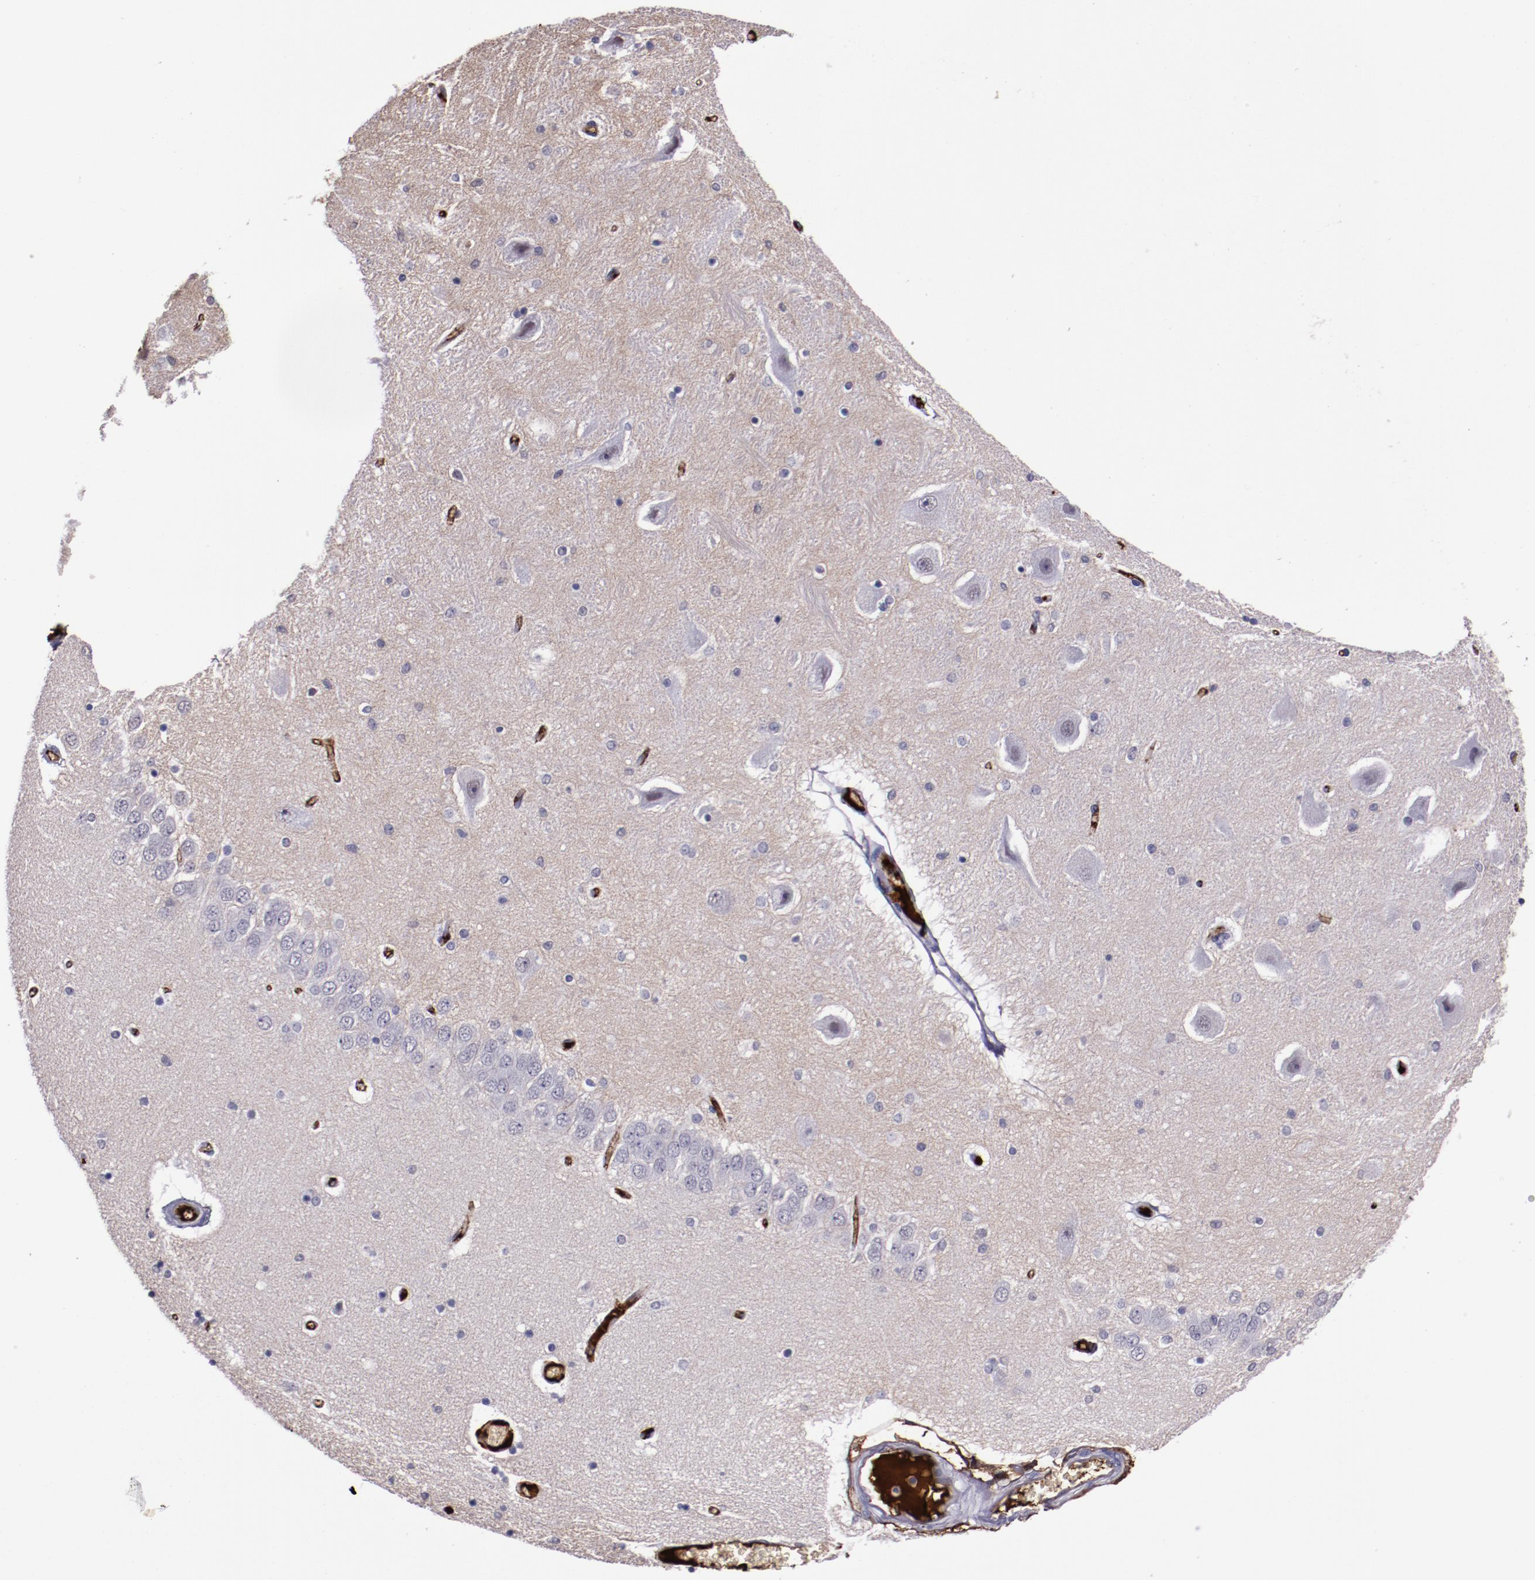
{"staining": {"intensity": "negative", "quantity": "none", "location": "none"}, "tissue": "hippocampus", "cell_type": "Glial cells", "image_type": "normal", "snomed": [{"axis": "morphology", "description": "Normal tissue, NOS"}, {"axis": "topography", "description": "Hippocampus"}], "caption": "DAB (3,3'-diaminobenzidine) immunohistochemical staining of benign human hippocampus reveals no significant staining in glial cells. (DAB (3,3'-diaminobenzidine) immunohistochemistry (IHC) with hematoxylin counter stain).", "gene": "A2M", "patient": {"sex": "female", "age": 54}}